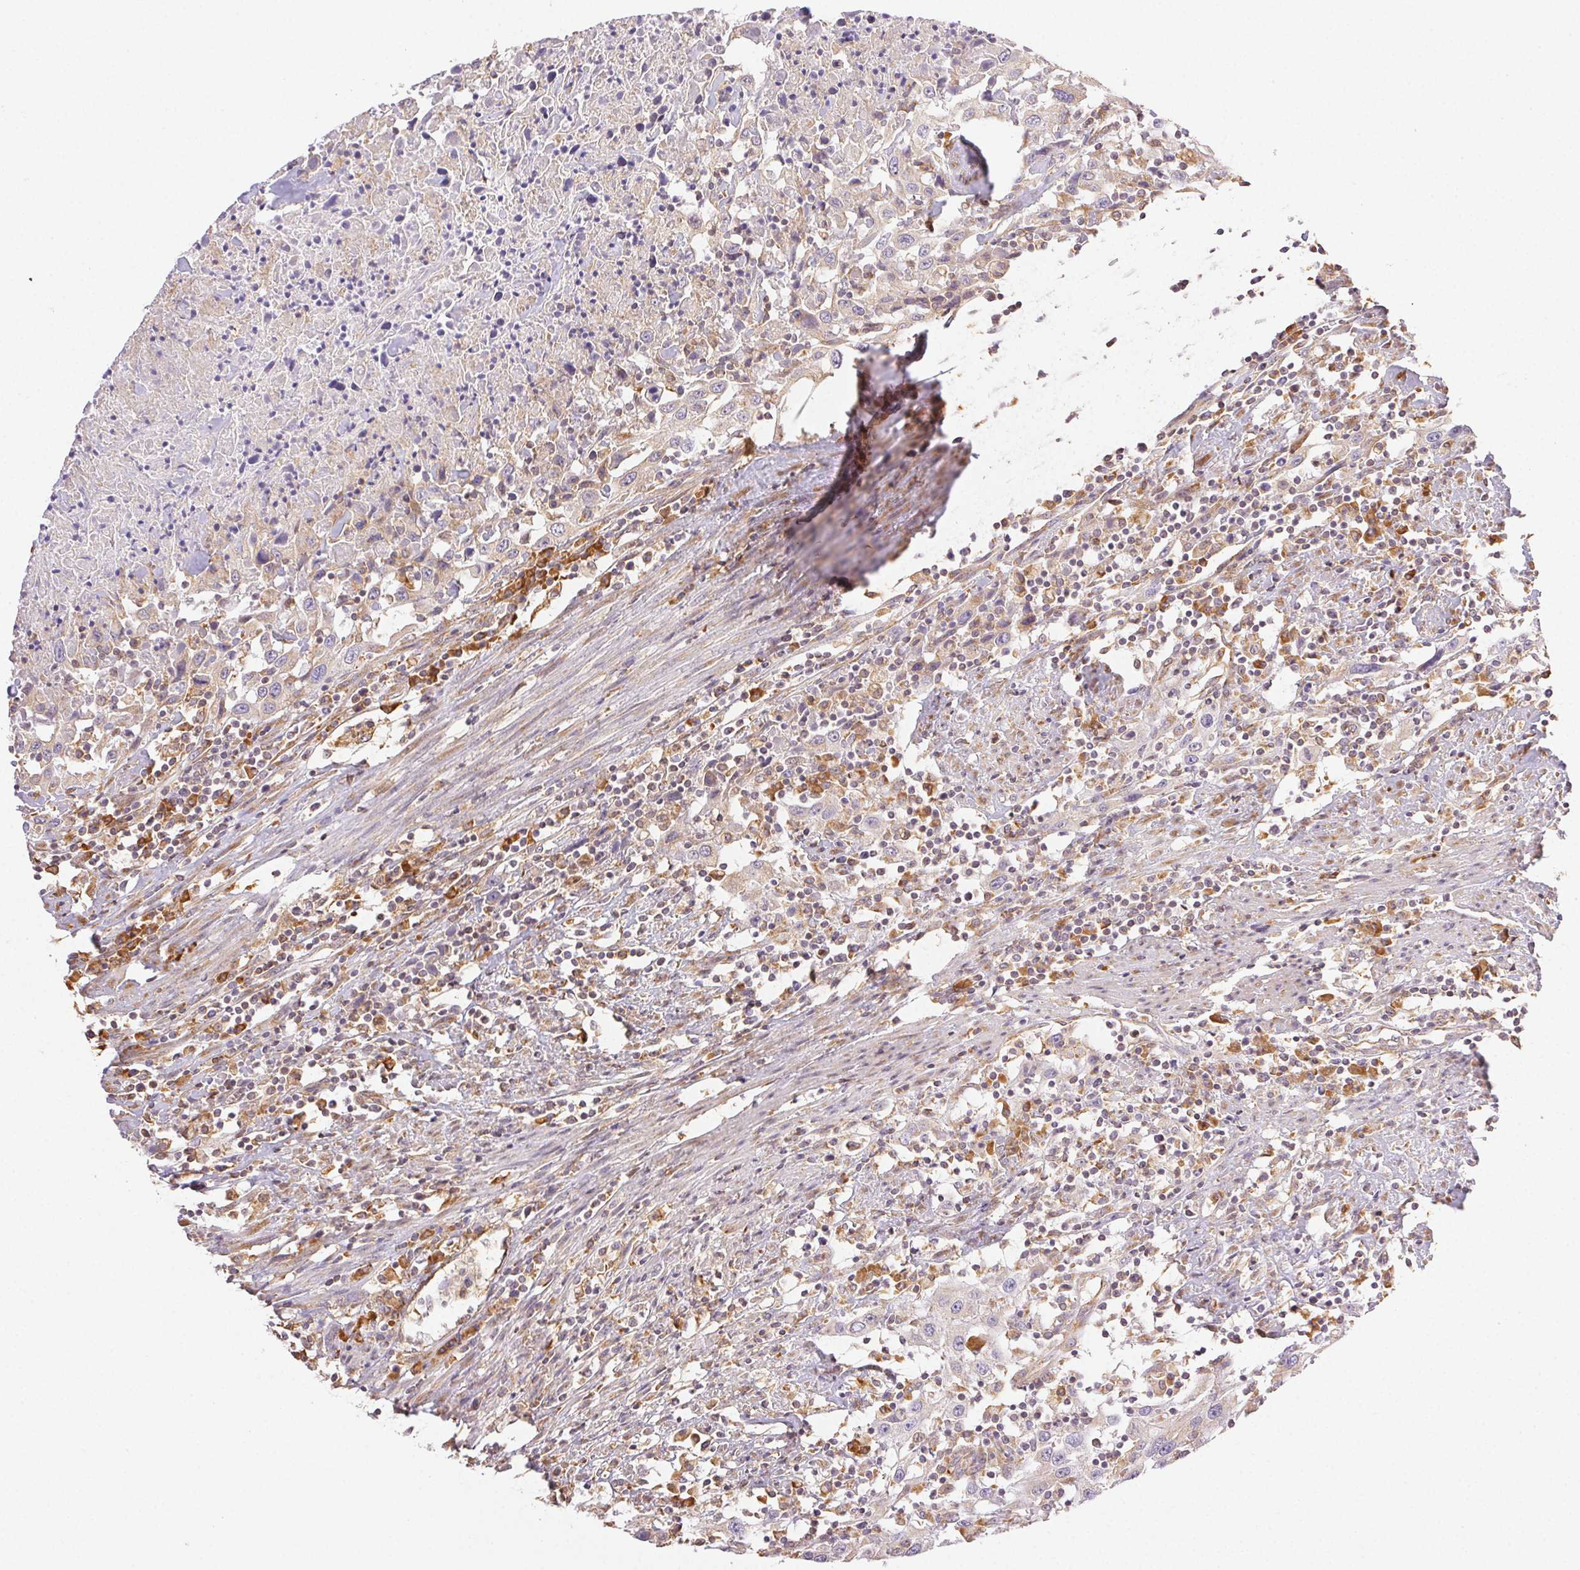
{"staining": {"intensity": "negative", "quantity": "none", "location": "none"}, "tissue": "urothelial cancer", "cell_type": "Tumor cells", "image_type": "cancer", "snomed": [{"axis": "morphology", "description": "Urothelial carcinoma, High grade"}, {"axis": "topography", "description": "Urinary bladder"}], "caption": "Immunohistochemistry (IHC) histopathology image of neoplastic tissue: urothelial carcinoma (high-grade) stained with DAB shows no significant protein staining in tumor cells.", "gene": "ENTREP1", "patient": {"sex": "male", "age": 61}}